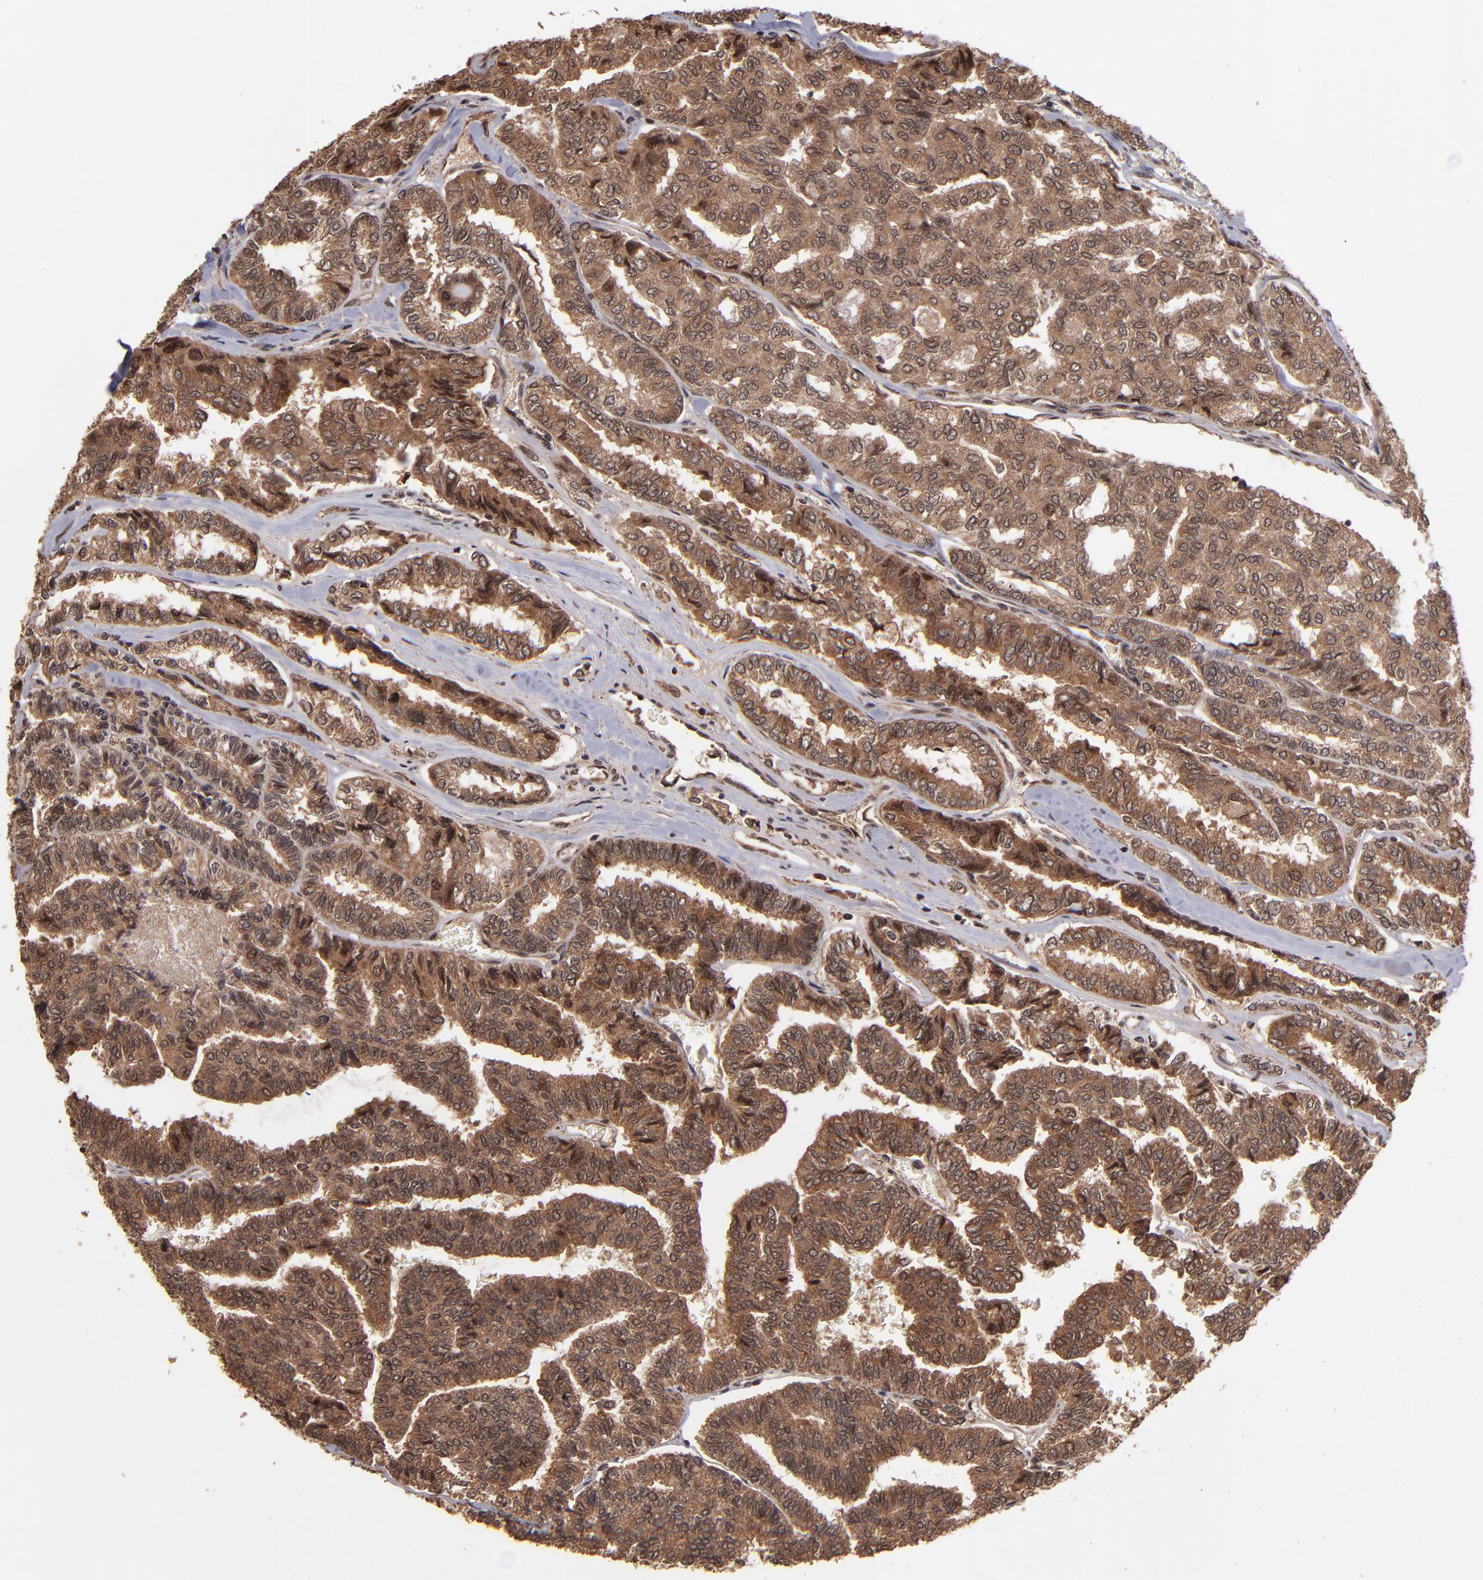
{"staining": {"intensity": "strong", "quantity": ">75%", "location": "cytoplasmic/membranous"}, "tissue": "thyroid cancer", "cell_type": "Tumor cells", "image_type": "cancer", "snomed": [{"axis": "morphology", "description": "Papillary adenocarcinoma, NOS"}, {"axis": "topography", "description": "Thyroid gland"}], "caption": "Protein expression analysis of human thyroid papillary adenocarcinoma reveals strong cytoplasmic/membranous positivity in about >75% of tumor cells.", "gene": "NFE2L2", "patient": {"sex": "female", "age": 35}}